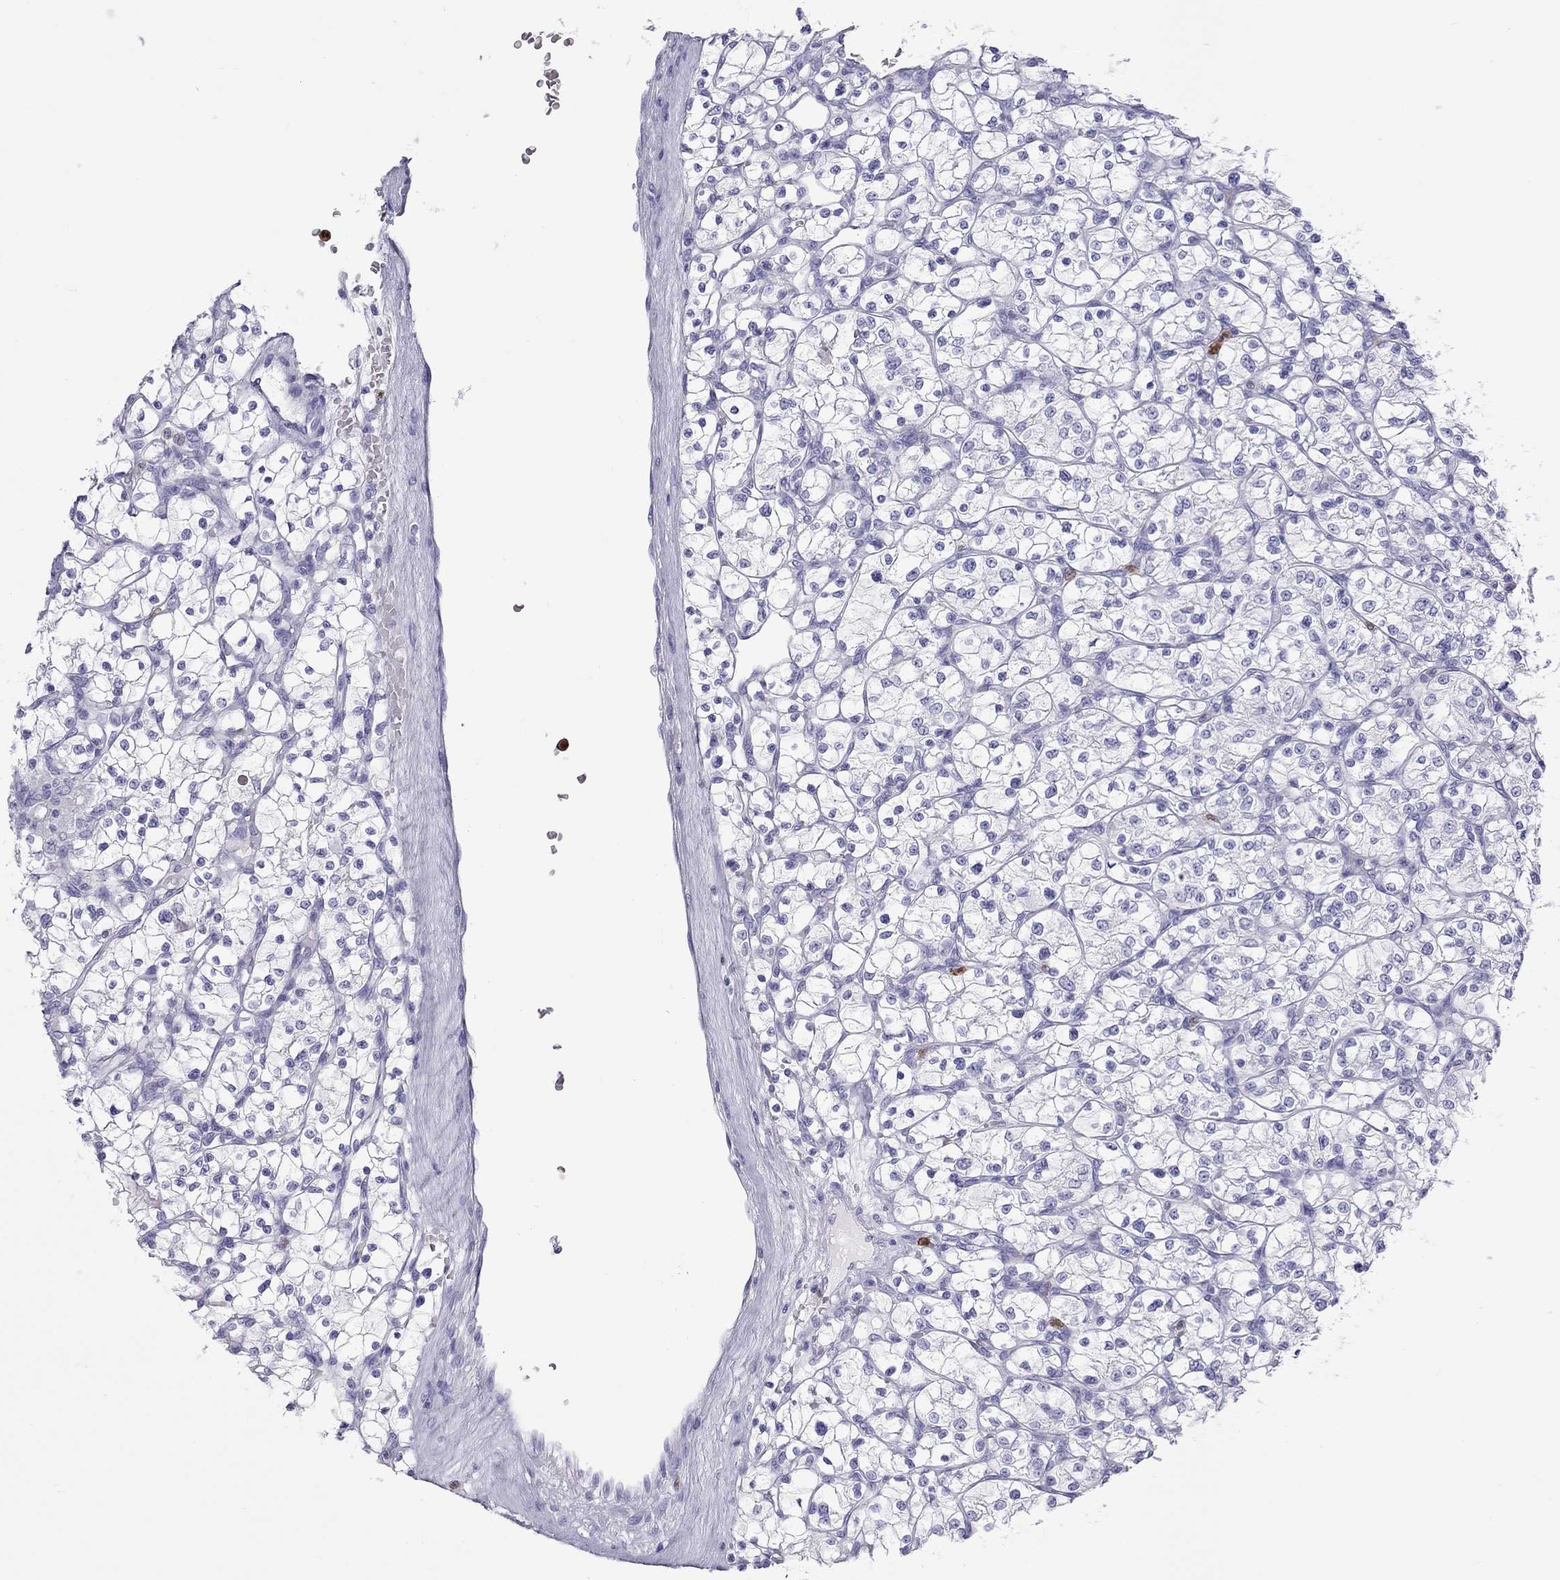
{"staining": {"intensity": "negative", "quantity": "none", "location": "none"}, "tissue": "renal cancer", "cell_type": "Tumor cells", "image_type": "cancer", "snomed": [{"axis": "morphology", "description": "Adenocarcinoma, NOS"}, {"axis": "topography", "description": "Kidney"}], "caption": "A high-resolution histopathology image shows IHC staining of renal adenocarcinoma, which displays no significant staining in tumor cells.", "gene": "SLAMF1", "patient": {"sex": "female", "age": 64}}